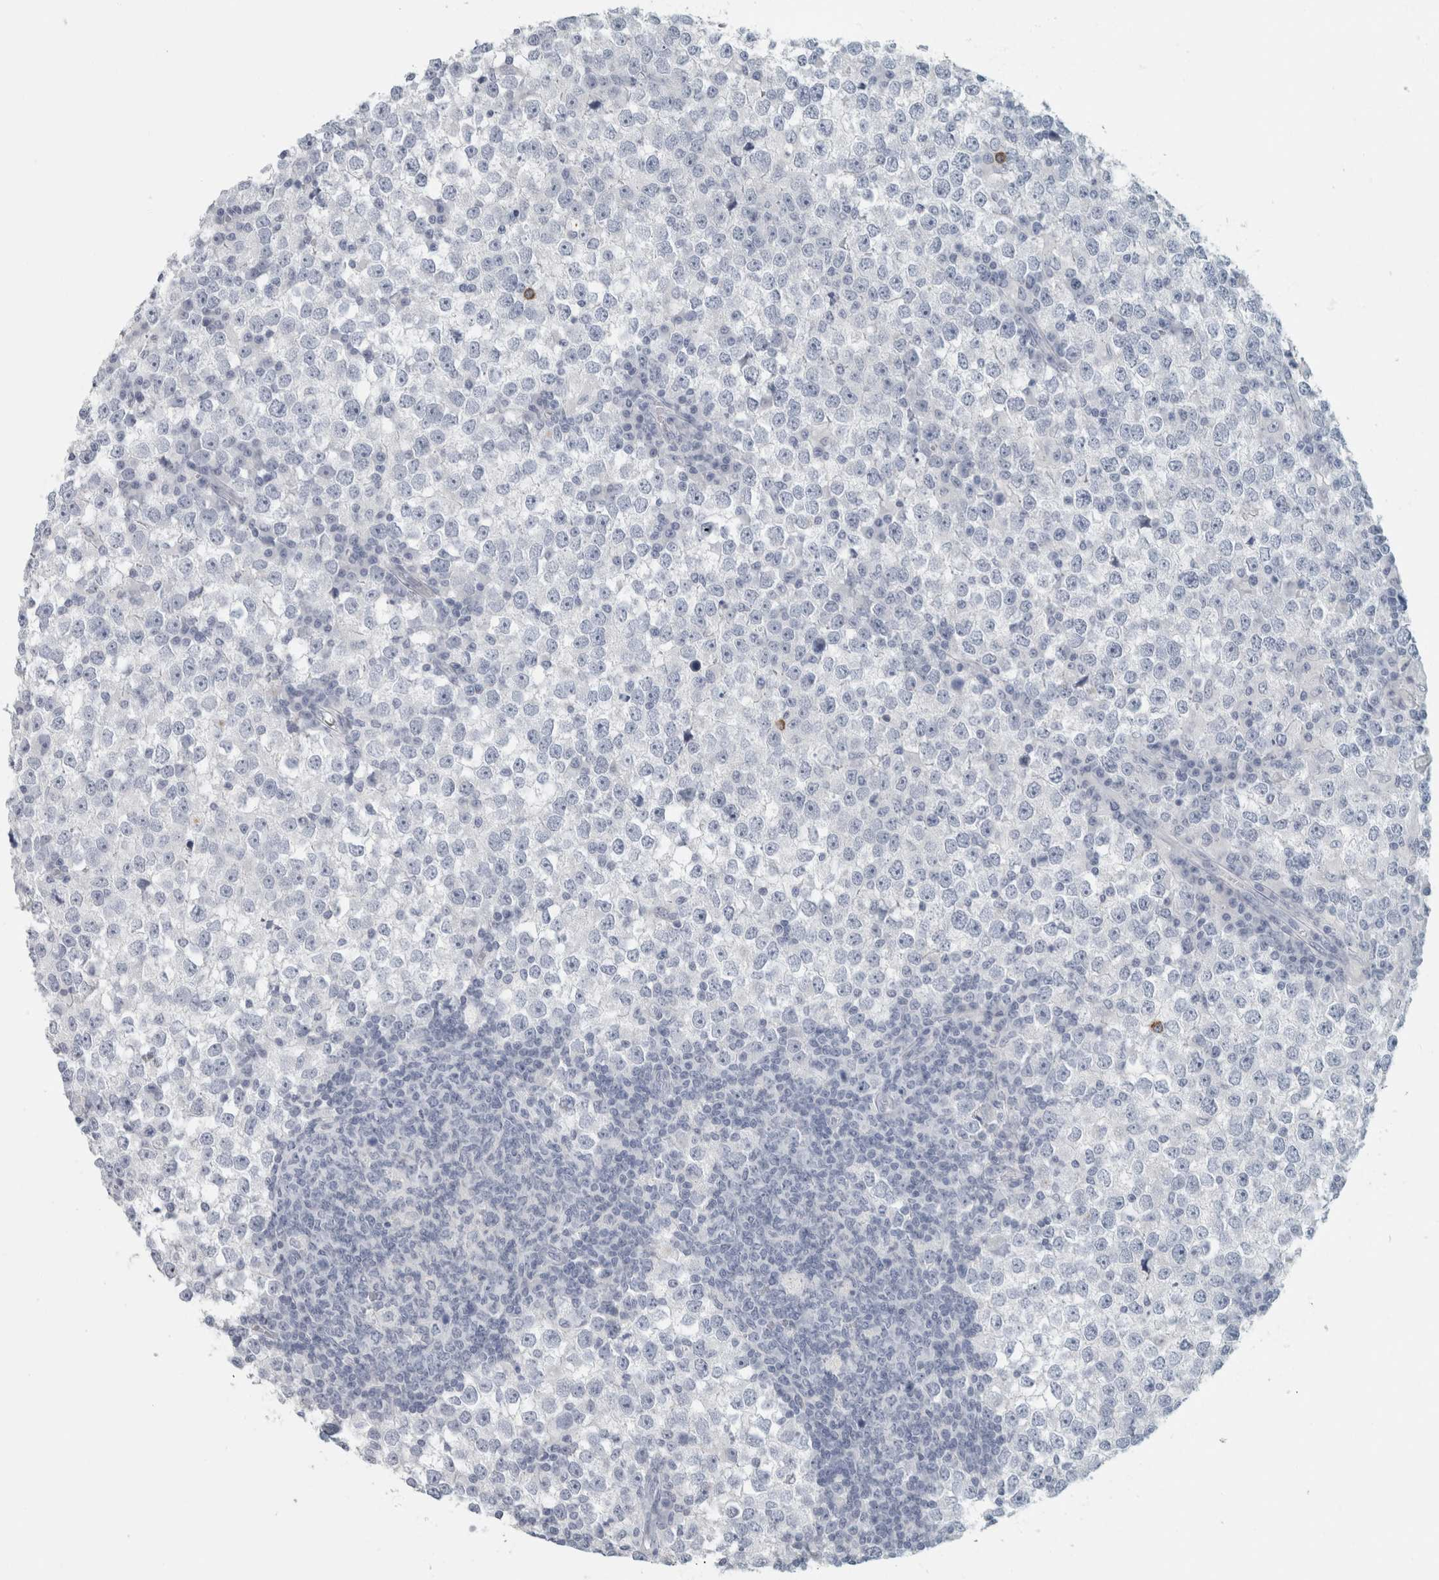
{"staining": {"intensity": "negative", "quantity": "none", "location": "none"}, "tissue": "testis cancer", "cell_type": "Tumor cells", "image_type": "cancer", "snomed": [{"axis": "morphology", "description": "Seminoma, NOS"}, {"axis": "topography", "description": "Testis"}], "caption": "Tumor cells are negative for brown protein staining in seminoma (testis).", "gene": "SLC28A3", "patient": {"sex": "male", "age": 65}}